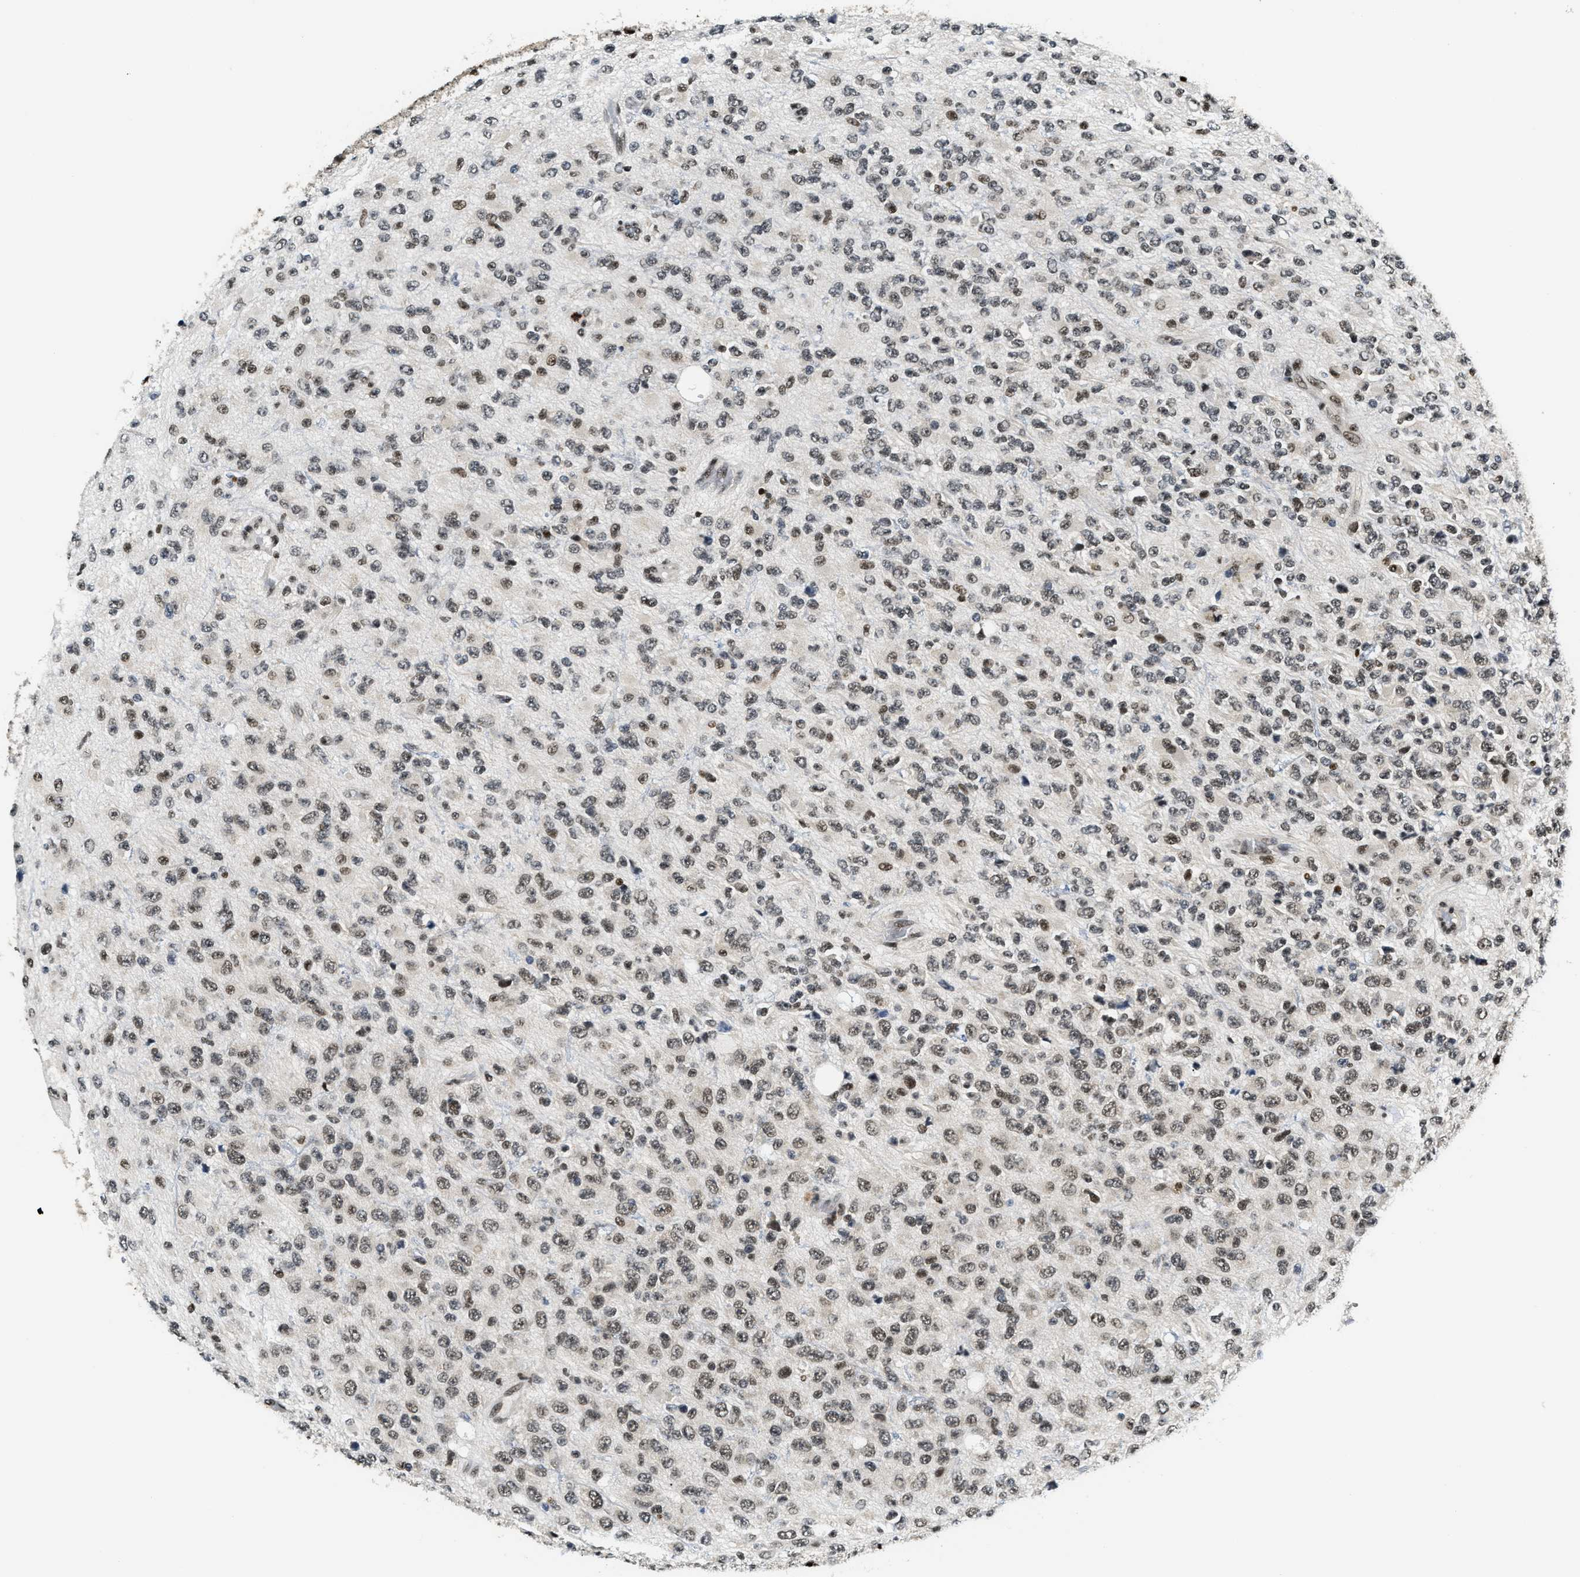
{"staining": {"intensity": "weak", "quantity": ">75%", "location": "nuclear"}, "tissue": "glioma", "cell_type": "Tumor cells", "image_type": "cancer", "snomed": [{"axis": "morphology", "description": "Glioma, malignant, High grade"}, {"axis": "topography", "description": "pancreas cauda"}], "caption": "Protein expression analysis of glioma displays weak nuclear positivity in about >75% of tumor cells.", "gene": "CCNDBP1", "patient": {"sex": "male", "age": 60}}